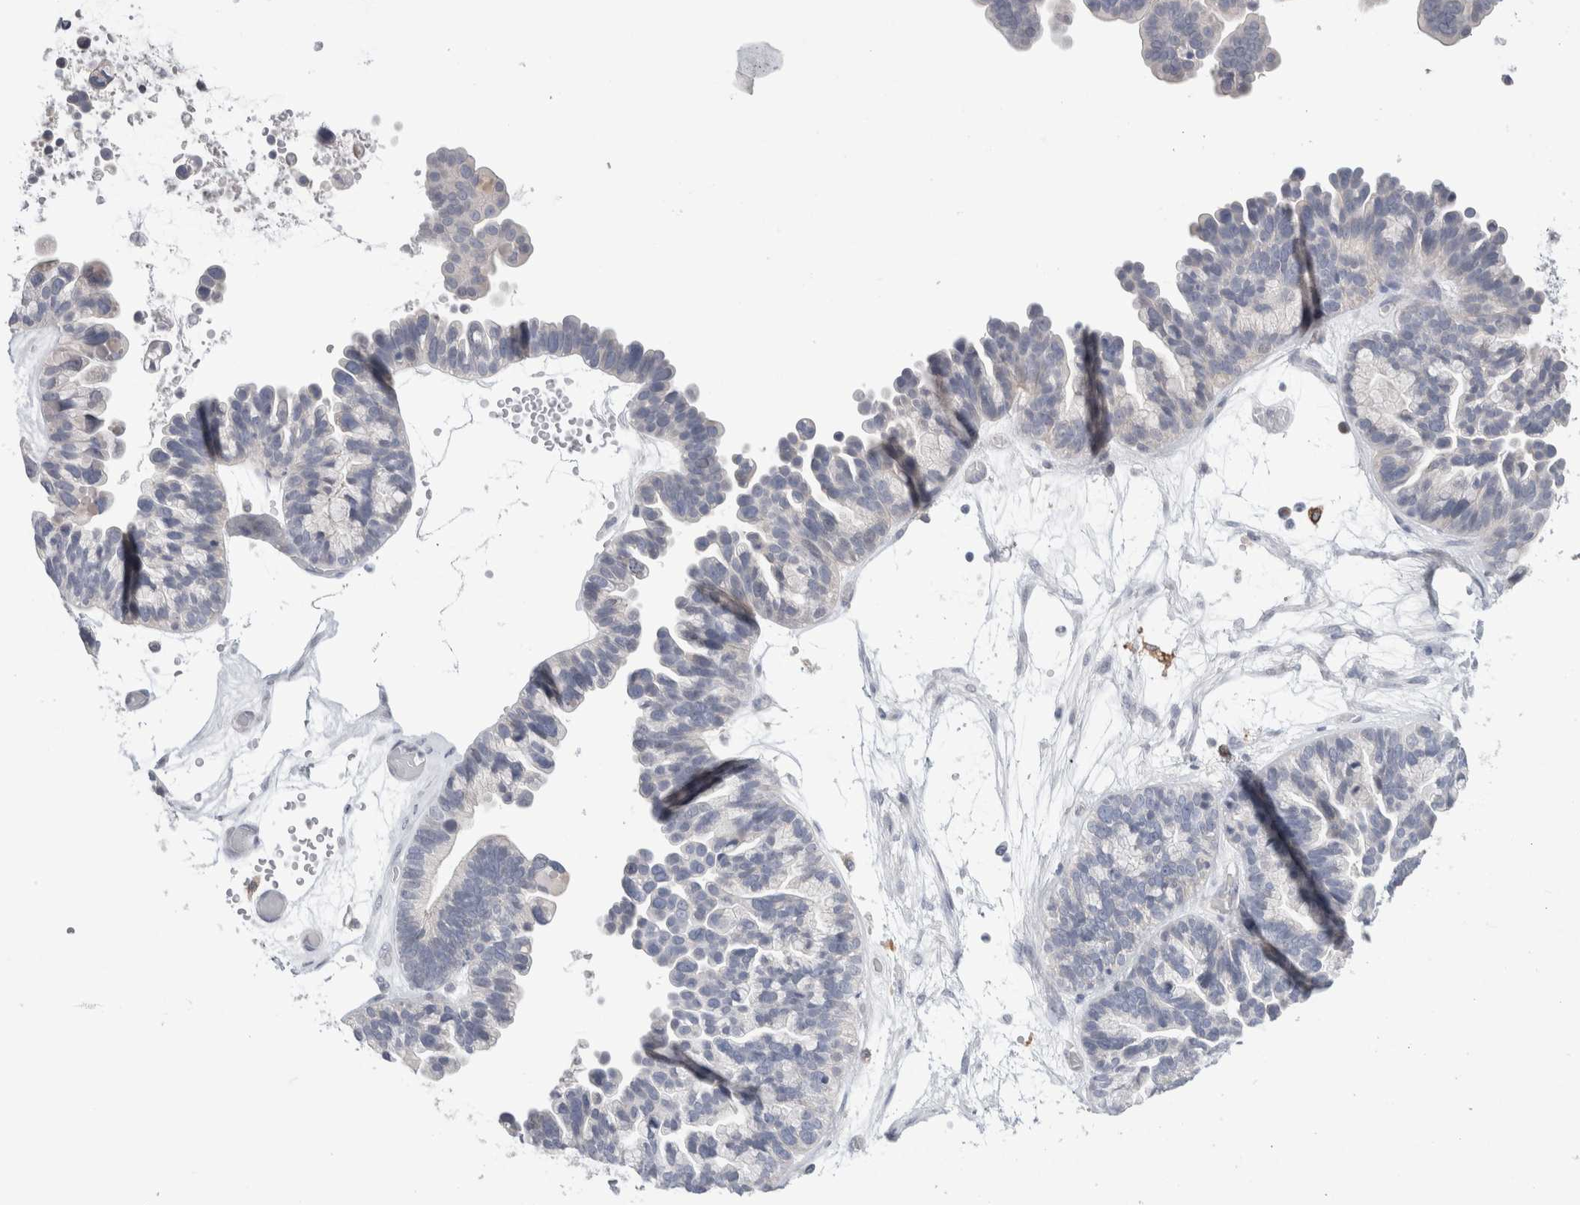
{"staining": {"intensity": "negative", "quantity": "none", "location": "none"}, "tissue": "ovarian cancer", "cell_type": "Tumor cells", "image_type": "cancer", "snomed": [{"axis": "morphology", "description": "Cystadenocarcinoma, serous, NOS"}, {"axis": "topography", "description": "Ovary"}], "caption": "Human ovarian cancer (serous cystadenocarcinoma) stained for a protein using IHC demonstrates no expression in tumor cells.", "gene": "SYTL5", "patient": {"sex": "female", "age": 56}}